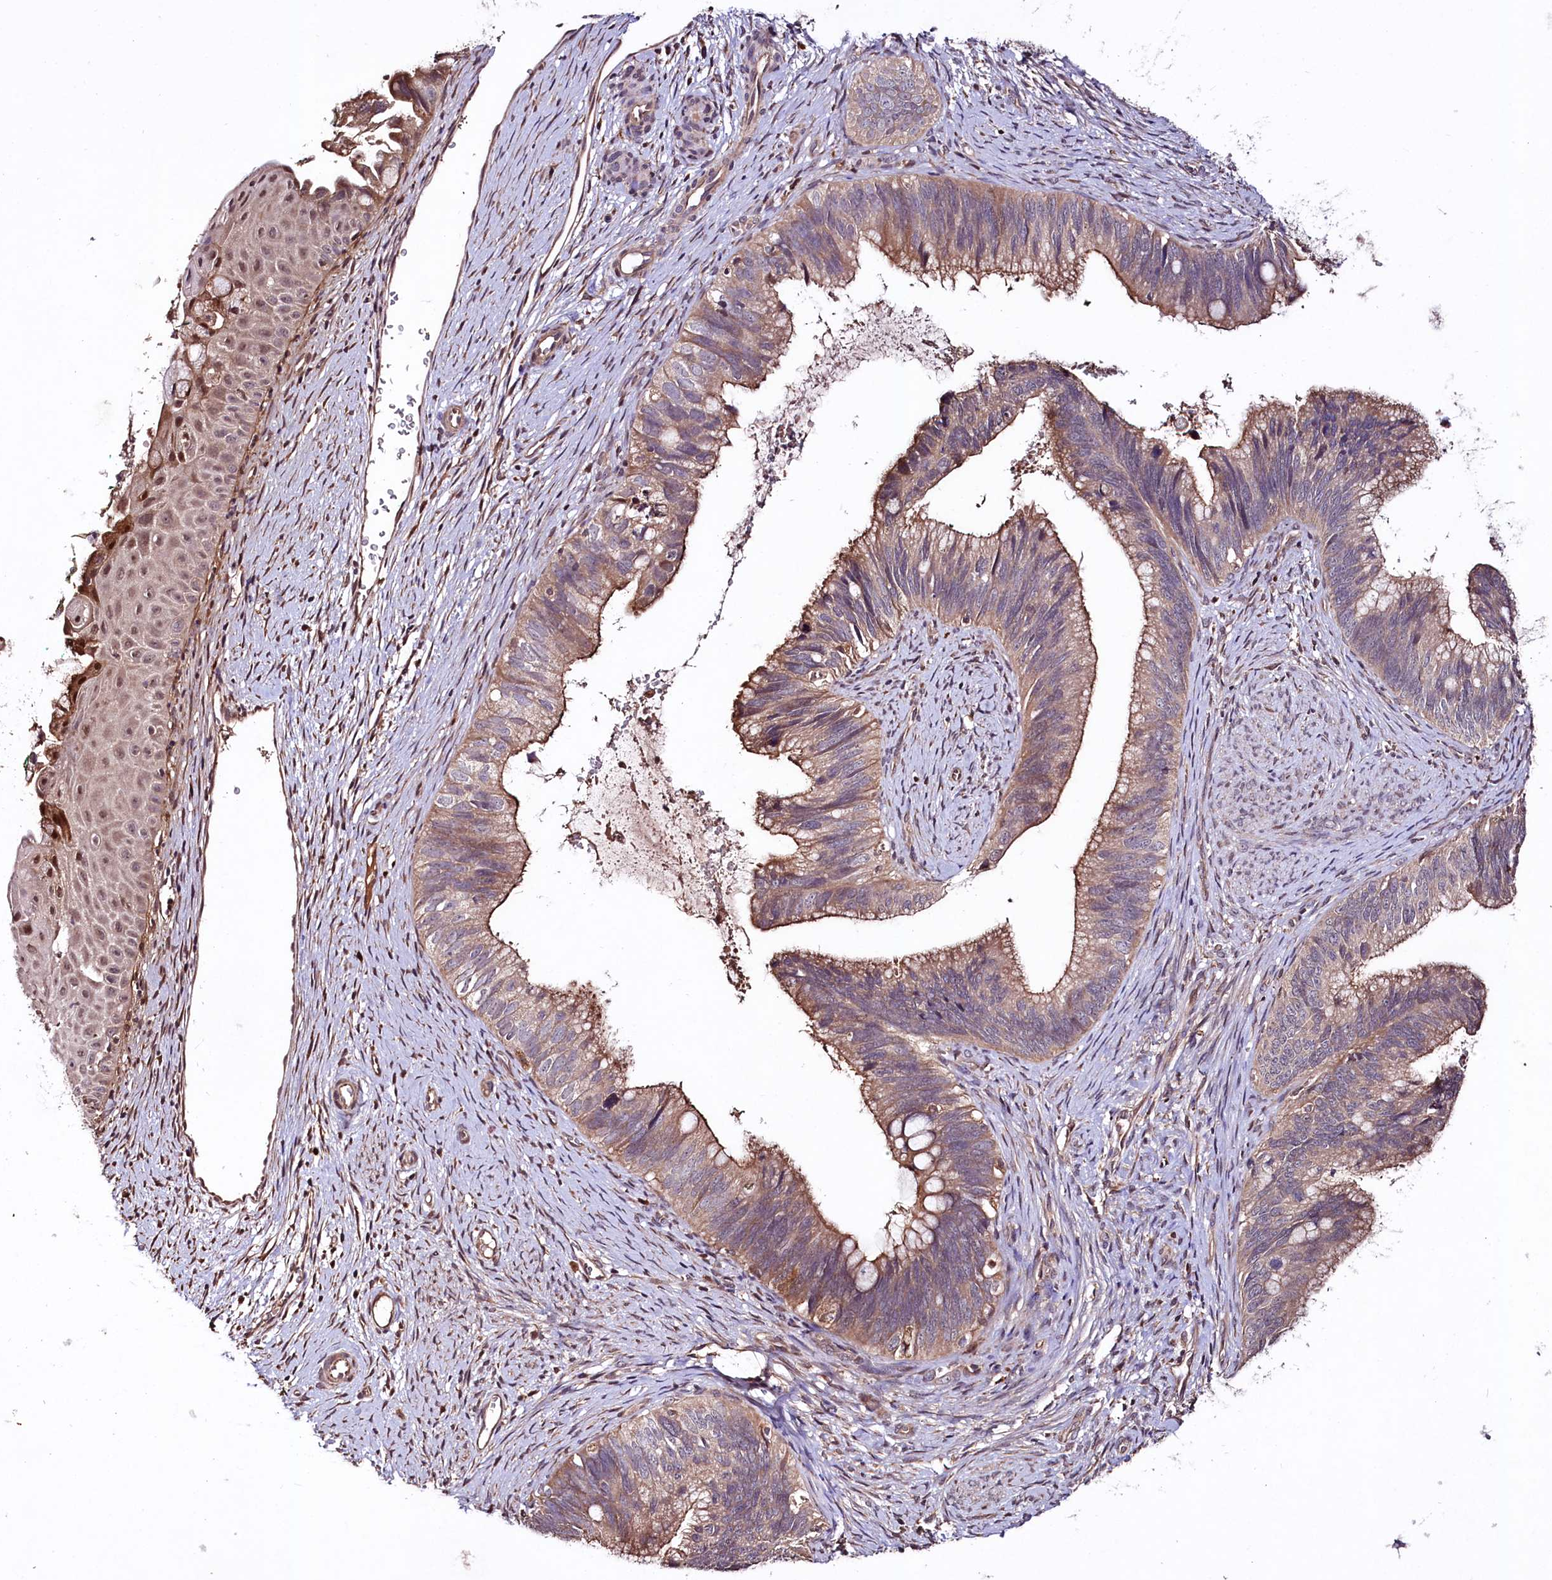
{"staining": {"intensity": "moderate", "quantity": ">75%", "location": "cytoplasmic/membranous"}, "tissue": "cervical cancer", "cell_type": "Tumor cells", "image_type": "cancer", "snomed": [{"axis": "morphology", "description": "Adenocarcinoma, NOS"}, {"axis": "topography", "description": "Cervix"}], "caption": "IHC image of cervical cancer stained for a protein (brown), which exhibits medium levels of moderate cytoplasmic/membranous expression in about >75% of tumor cells.", "gene": "TNPO3", "patient": {"sex": "female", "age": 42}}